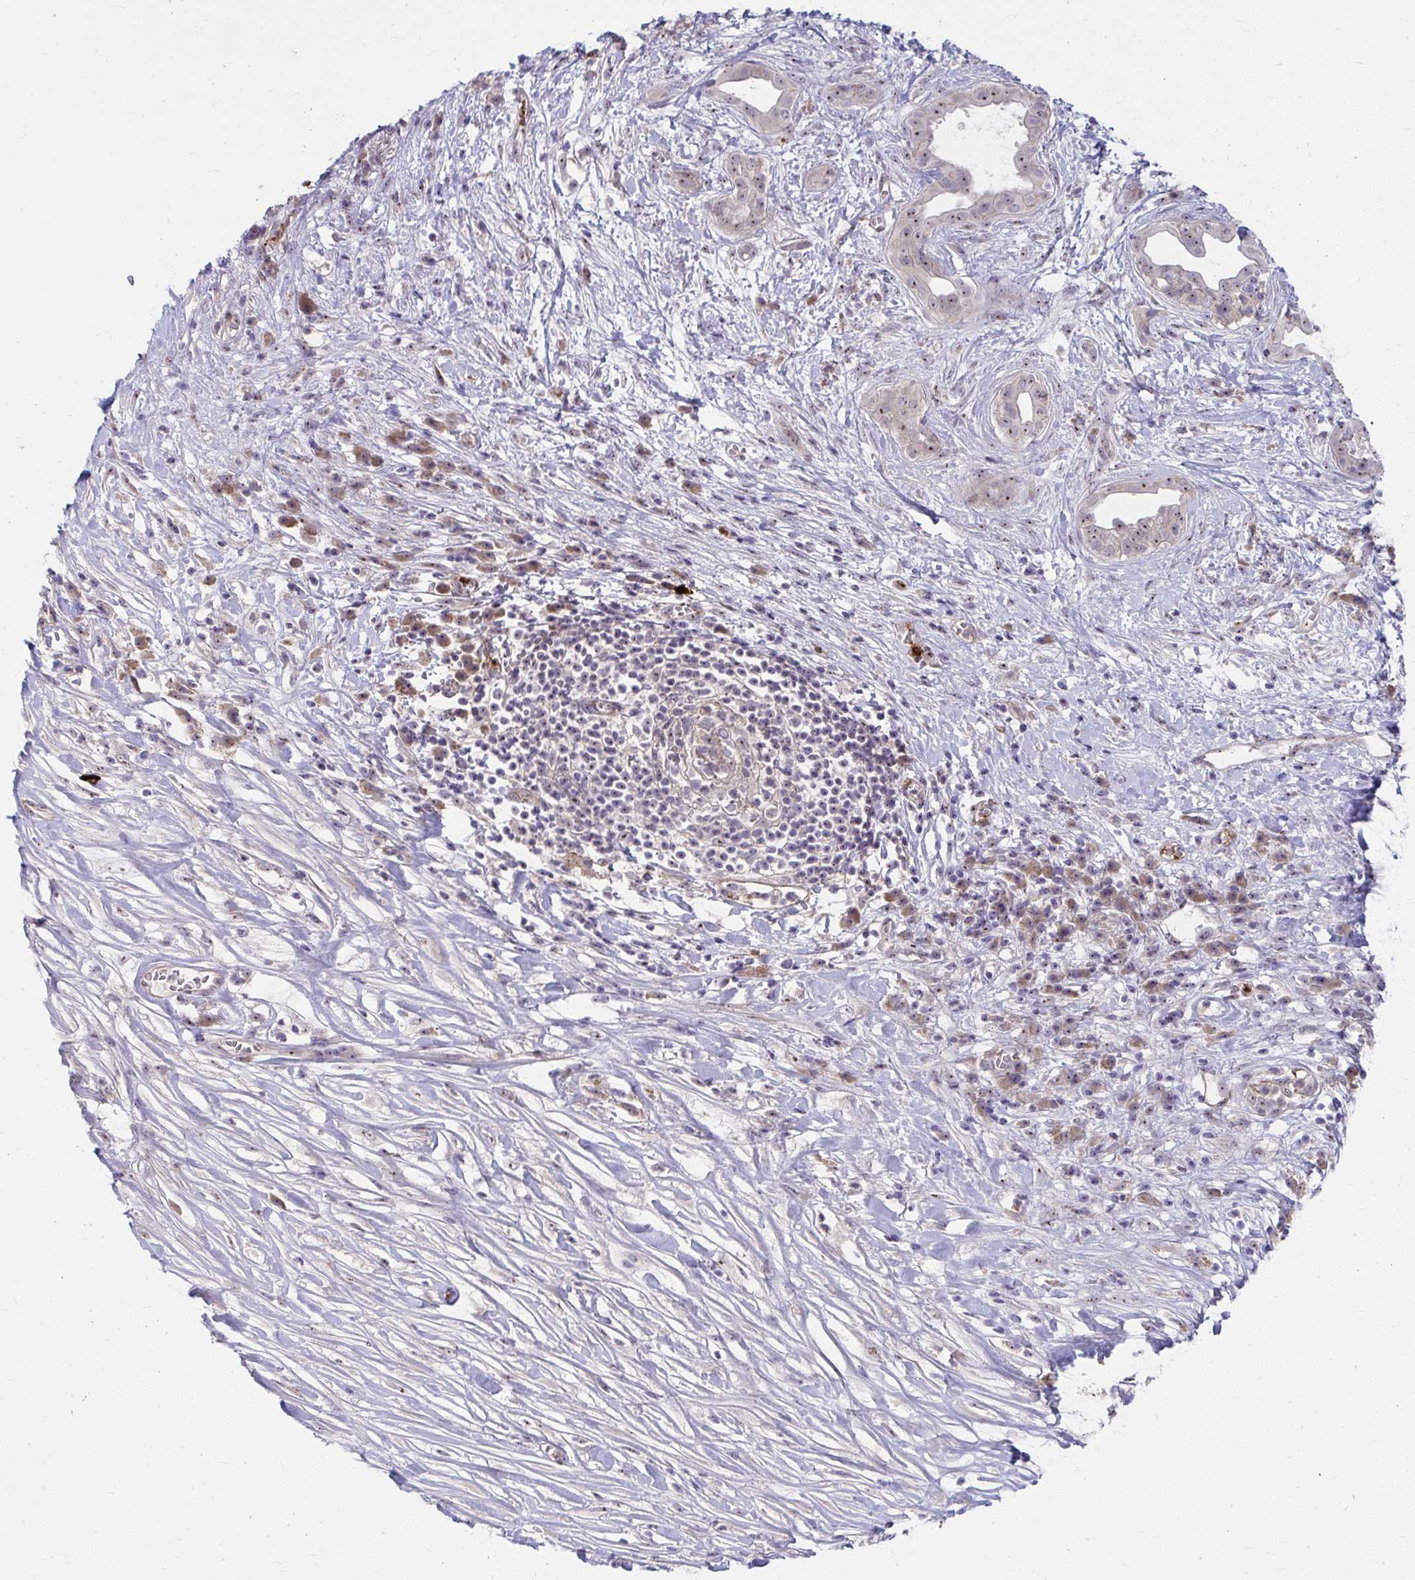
{"staining": {"intensity": "weak", "quantity": ">75%", "location": "nuclear"}, "tissue": "pancreatic cancer", "cell_type": "Tumor cells", "image_type": "cancer", "snomed": [{"axis": "morphology", "description": "Adenocarcinoma, NOS"}, {"axis": "topography", "description": "Pancreas"}], "caption": "Immunohistochemistry (IHC) micrograph of pancreatic adenocarcinoma stained for a protein (brown), which exhibits low levels of weak nuclear expression in approximately >75% of tumor cells.", "gene": "MUS81", "patient": {"sex": "male", "age": 61}}